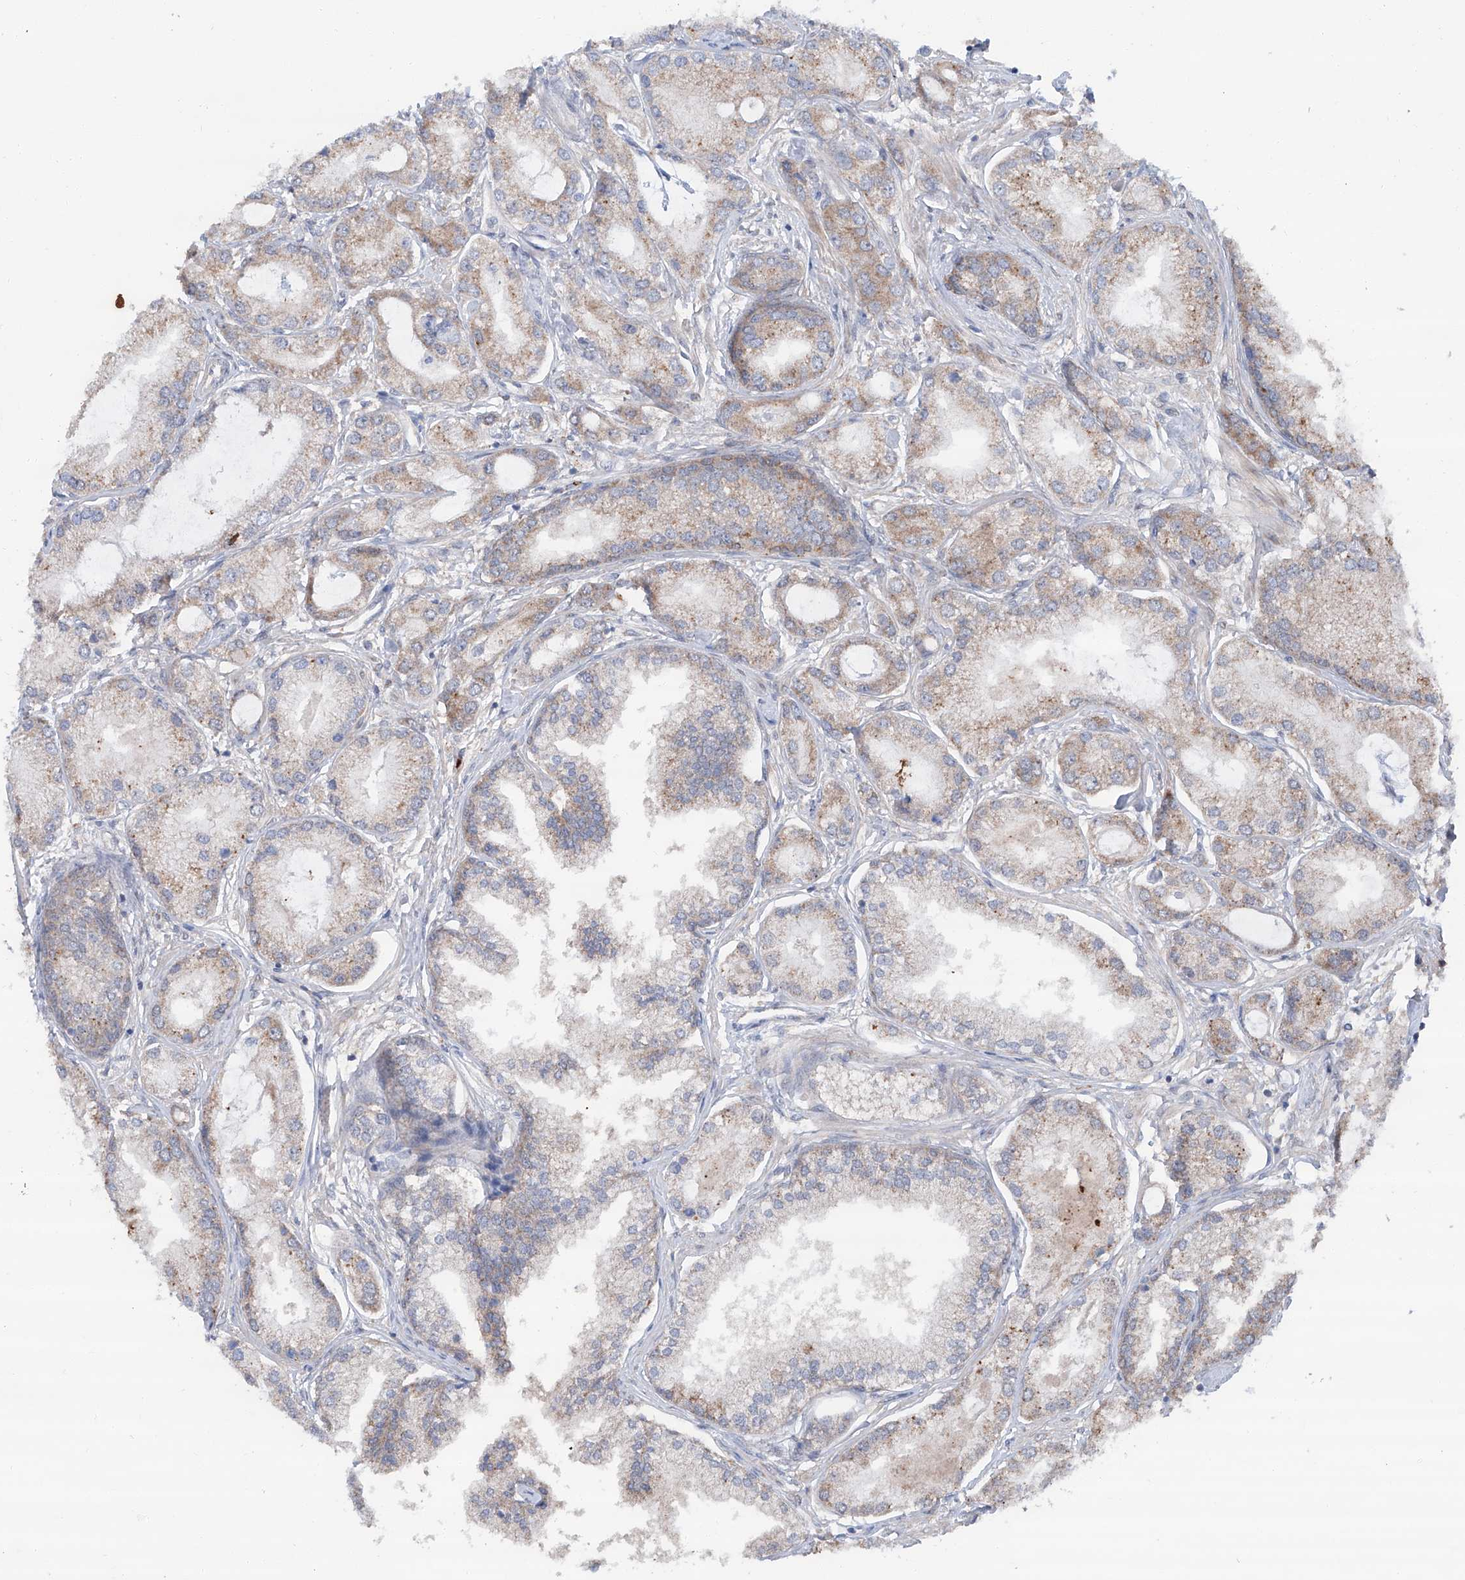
{"staining": {"intensity": "weak", "quantity": "25%-75%", "location": "cytoplasmic/membranous"}, "tissue": "prostate cancer", "cell_type": "Tumor cells", "image_type": "cancer", "snomed": [{"axis": "morphology", "description": "Adenocarcinoma, Low grade"}, {"axis": "topography", "description": "Prostate"}], "caption": "Immunohistochemical staining of human prostate cancer reveals weak cytoplasmic/membranous protein positivity in about 25%-75% of tumor cells.", "gene": "SIX4", "patient": {"sex": "male", "age": 62}}